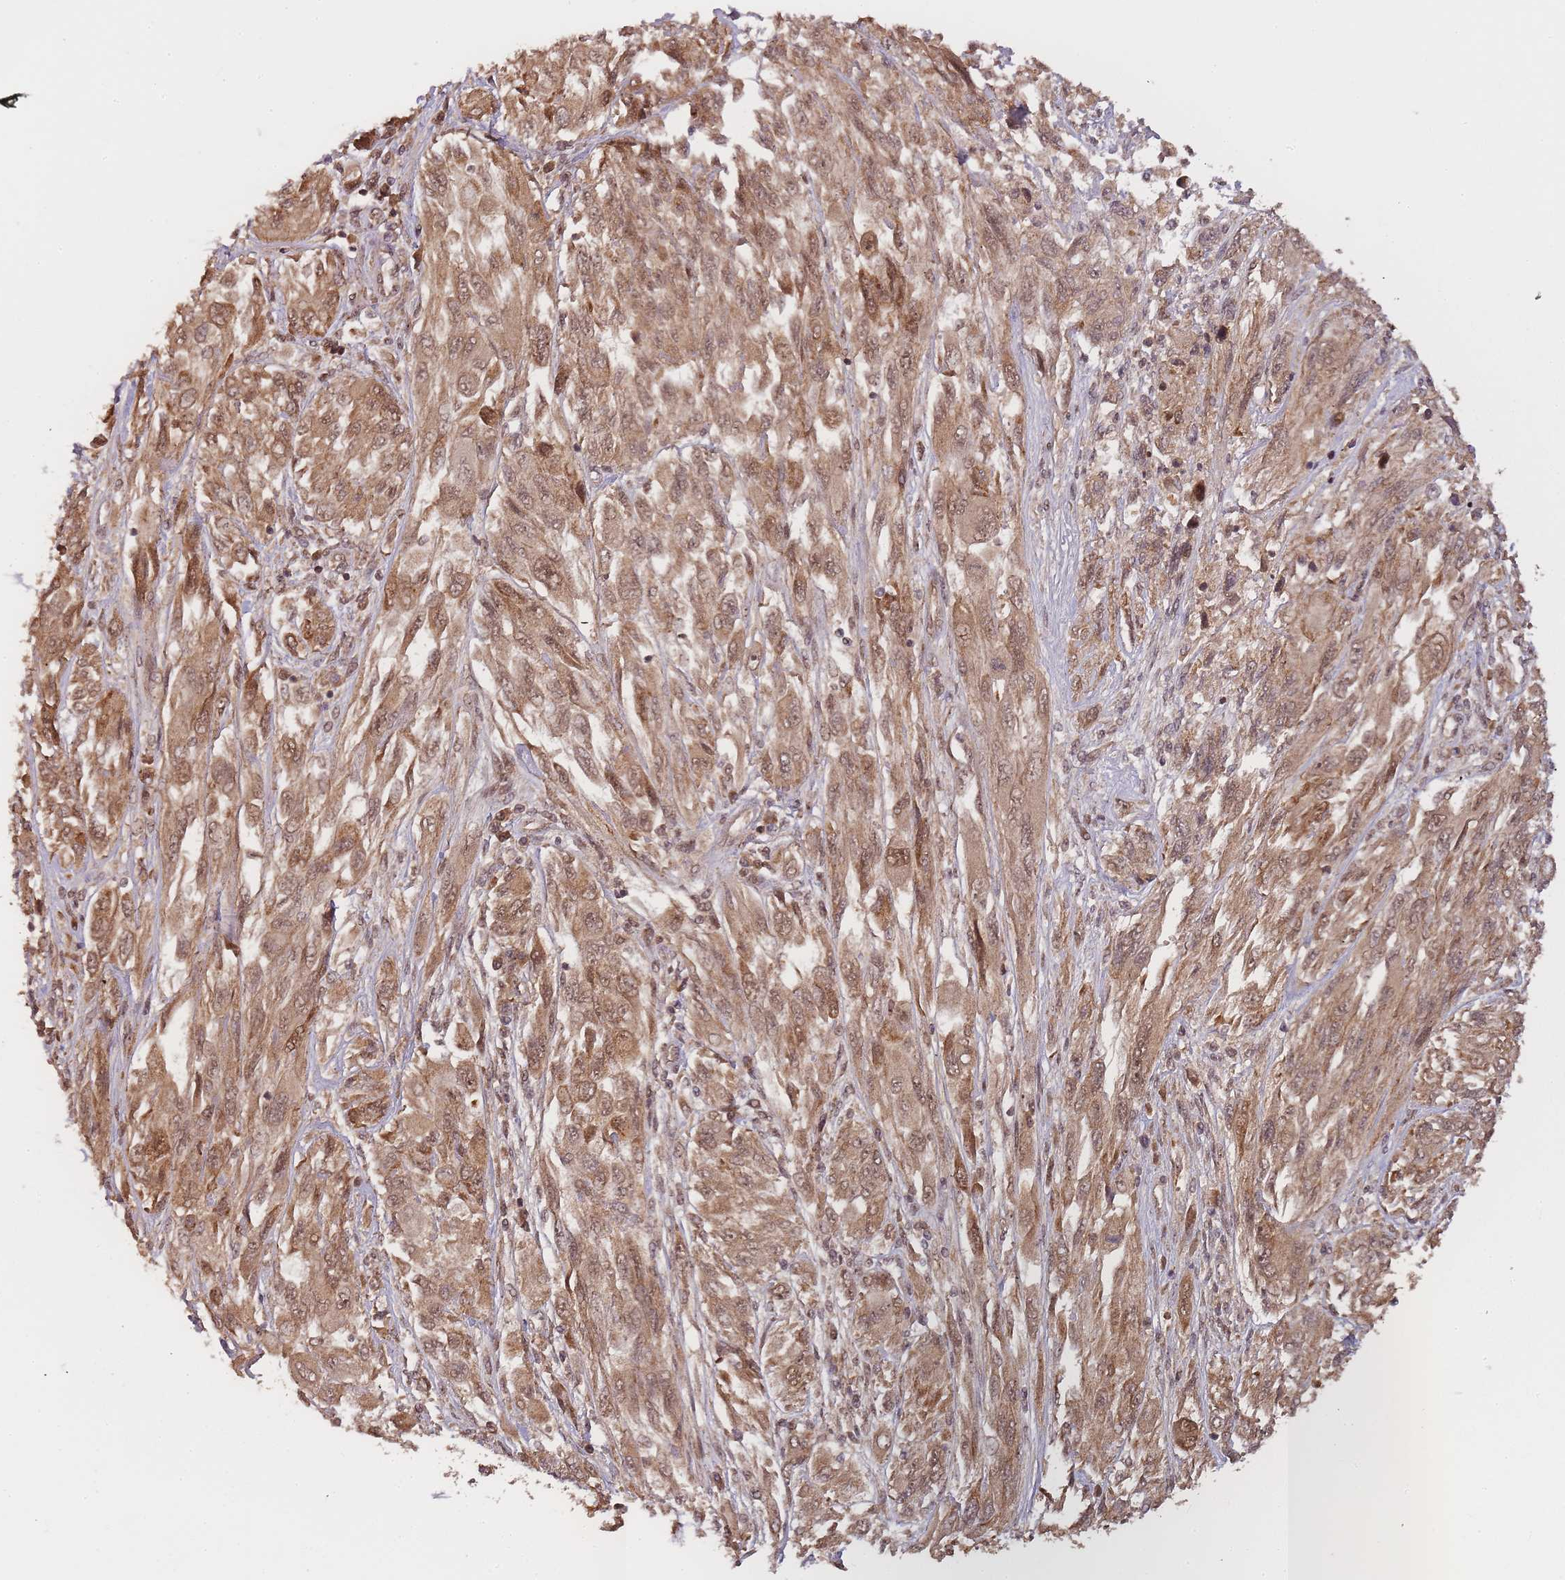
{"staining": {"intensity": "moderate", "quantity": ">75%", "location": "cytoplasmic/membranous,nuclear"}, "tissue": "melanoma", "cell_type": "Tumor cells", "image_type": "cancer", "snomed": [{"axis": "morphology", "description": "Malignant melanoma, NOS"}, {"axis": "topography", "description": "Skin"}], "caption": "Immunohistochemical staining of human melanoma reveals medium levels of moderate cytoplasmic/membranous and nuclear expression in about >75% of tumor cells.", "gene": "ZNF497", "patient": {"sex": "female", "age": 91}}